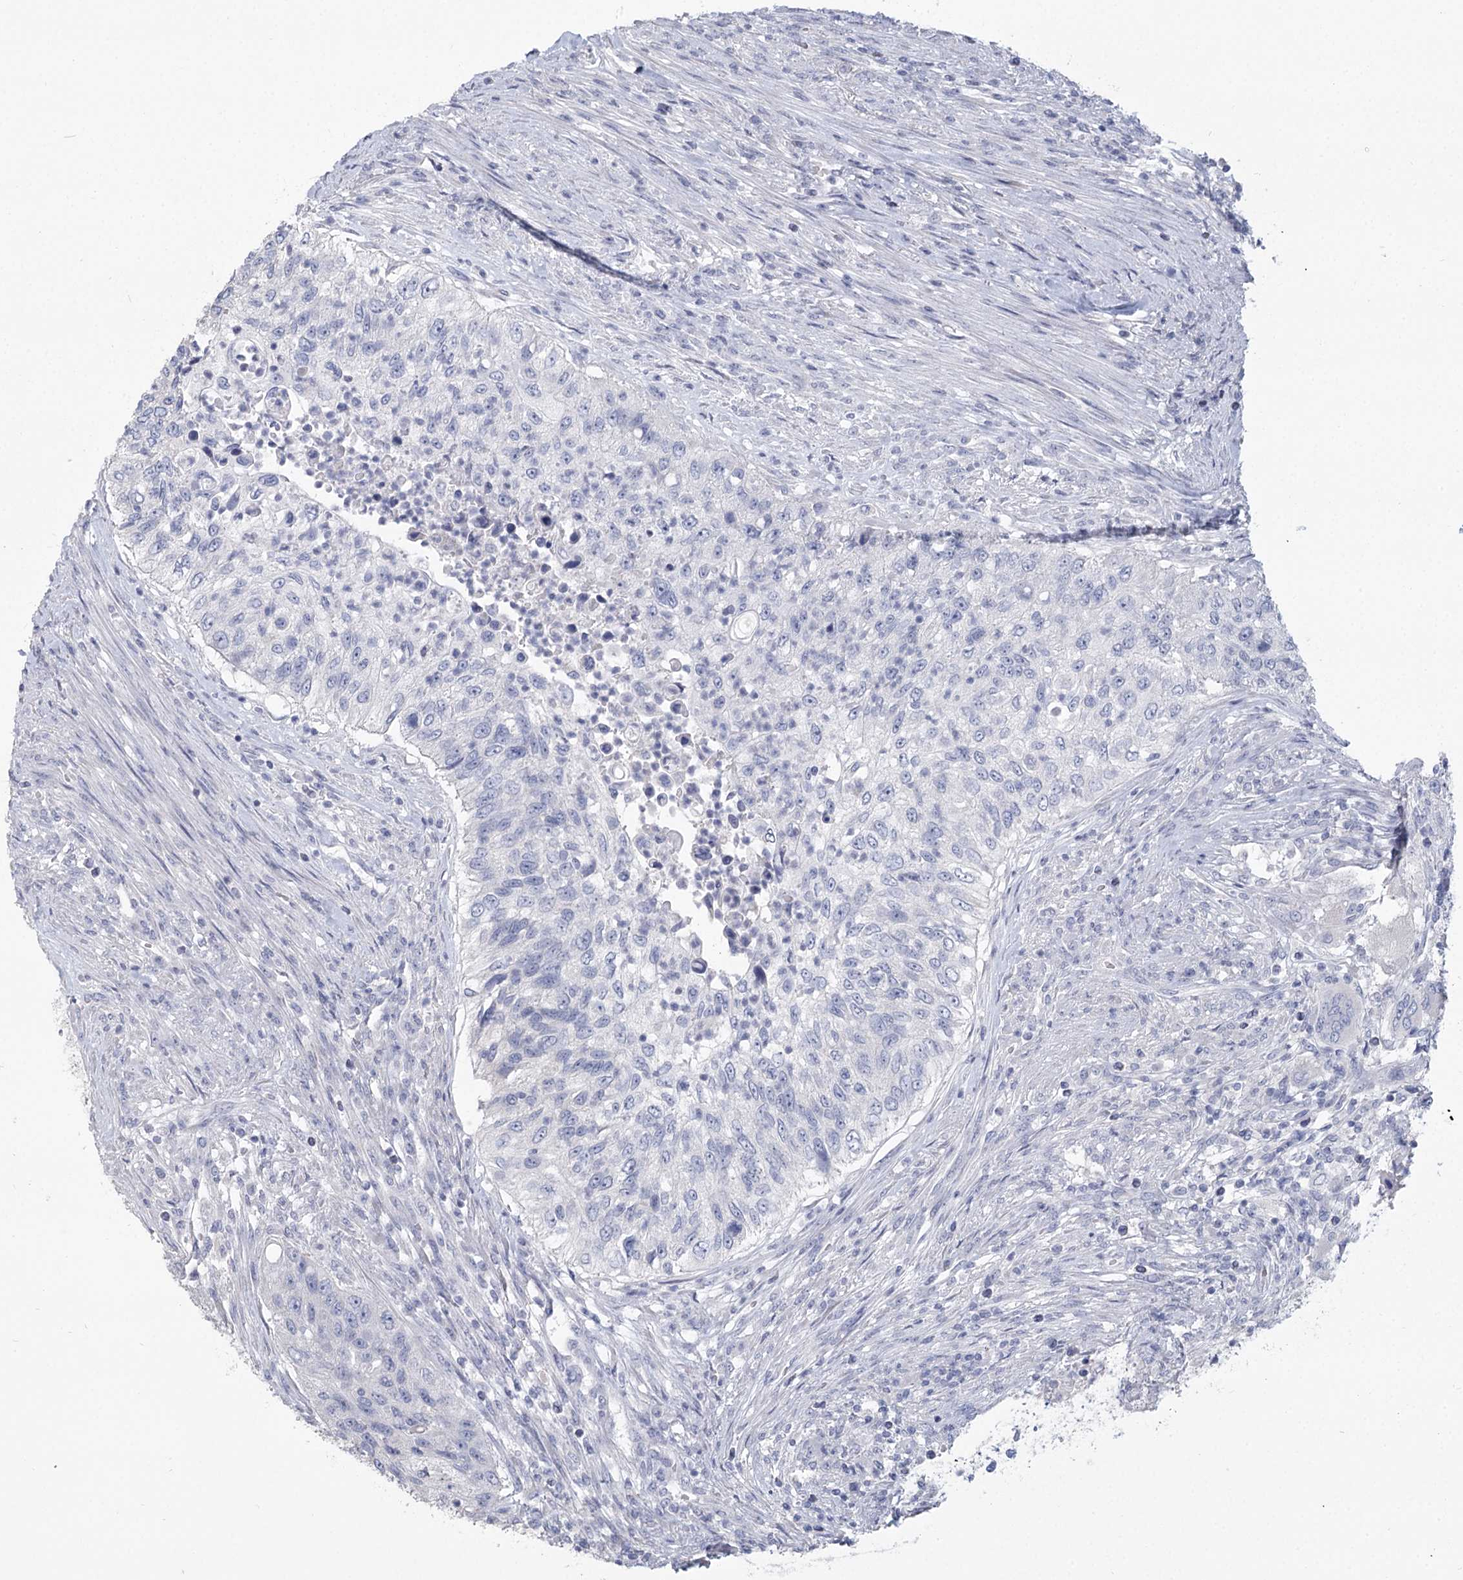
{"staining": {"intensity": "negative", "quantity": "none", "location": "none"}, "tissue": "urothelial cancer", "cell_type": "Tumor cells", "image_type": "cancer", "snomed": [{"axis": "morphology", "description": "Urothelial carcinoma, High grade"}, {"axis": "topography", "description": "Urinary bladder"}], "caption": "An immunohistochemistry photomicrograph of urothelial cancer is shown. There is no staining in tumor cells of urothelial cancer.", "gene": "CNTLN", "patient": {"sex": "female", "age": 60}}